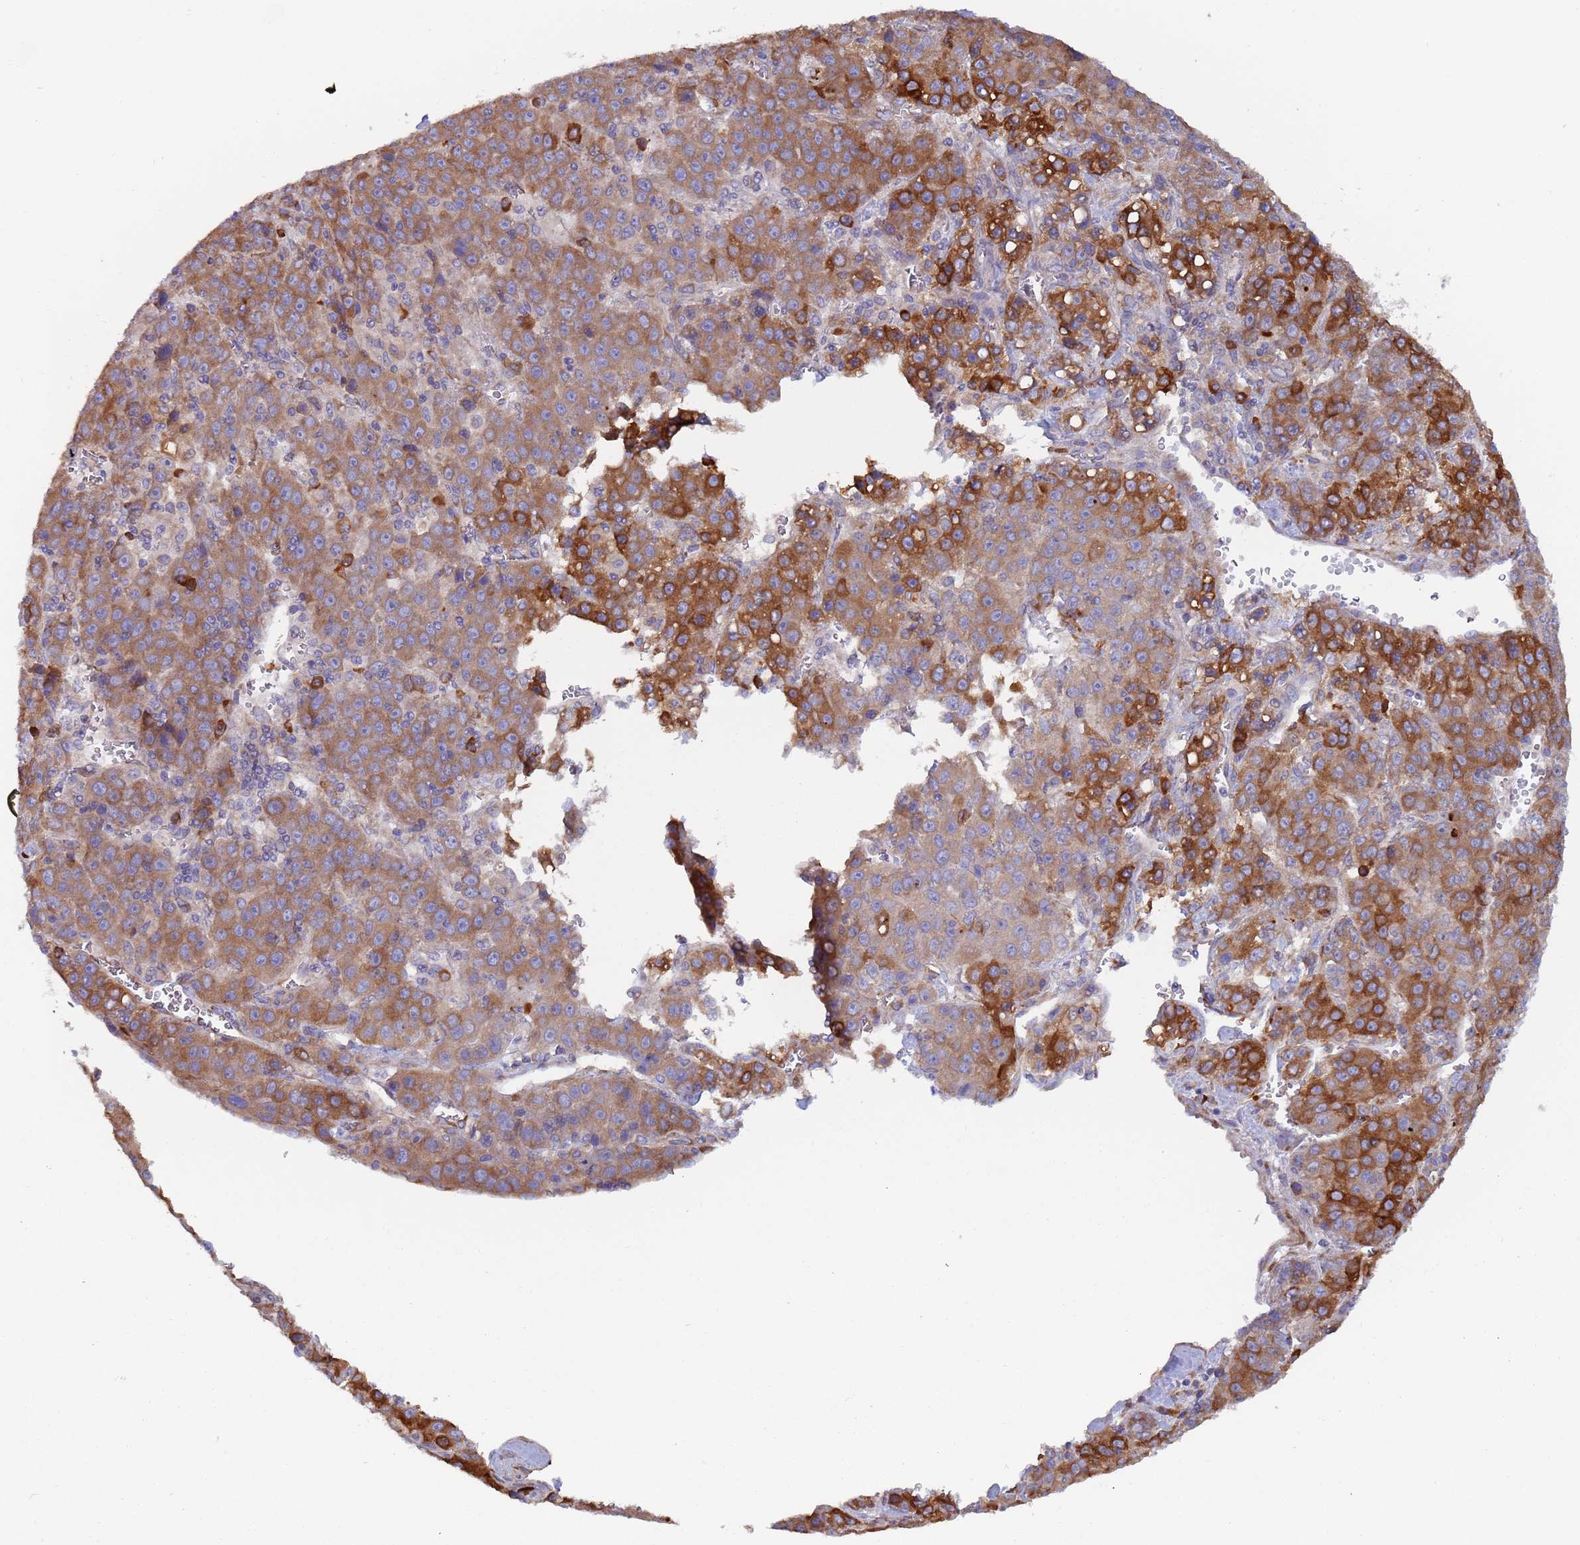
{"staining": {"intensity": "strong", "quantity": "25%-75%", "location": "cytoplasmic/membranous"}, "tissue": "liver cancer", "cell_type": "Tumor cells", "image_type": "cancer", "snomed": [{"axis": "morphology", "description": "Carcinoma, Hepatocellular, NOS"}, {"axis": "topography", "description": "Liver"}], "caption": "Immunohistochemical staining of liver hepatocellular carcinoma exhibits high levels of strong cytoplasmic/membranous staining in about 25%-75% of tumor cells.", "gene": "ZNF844", "patient": {"sex": "female", "age": 53}}